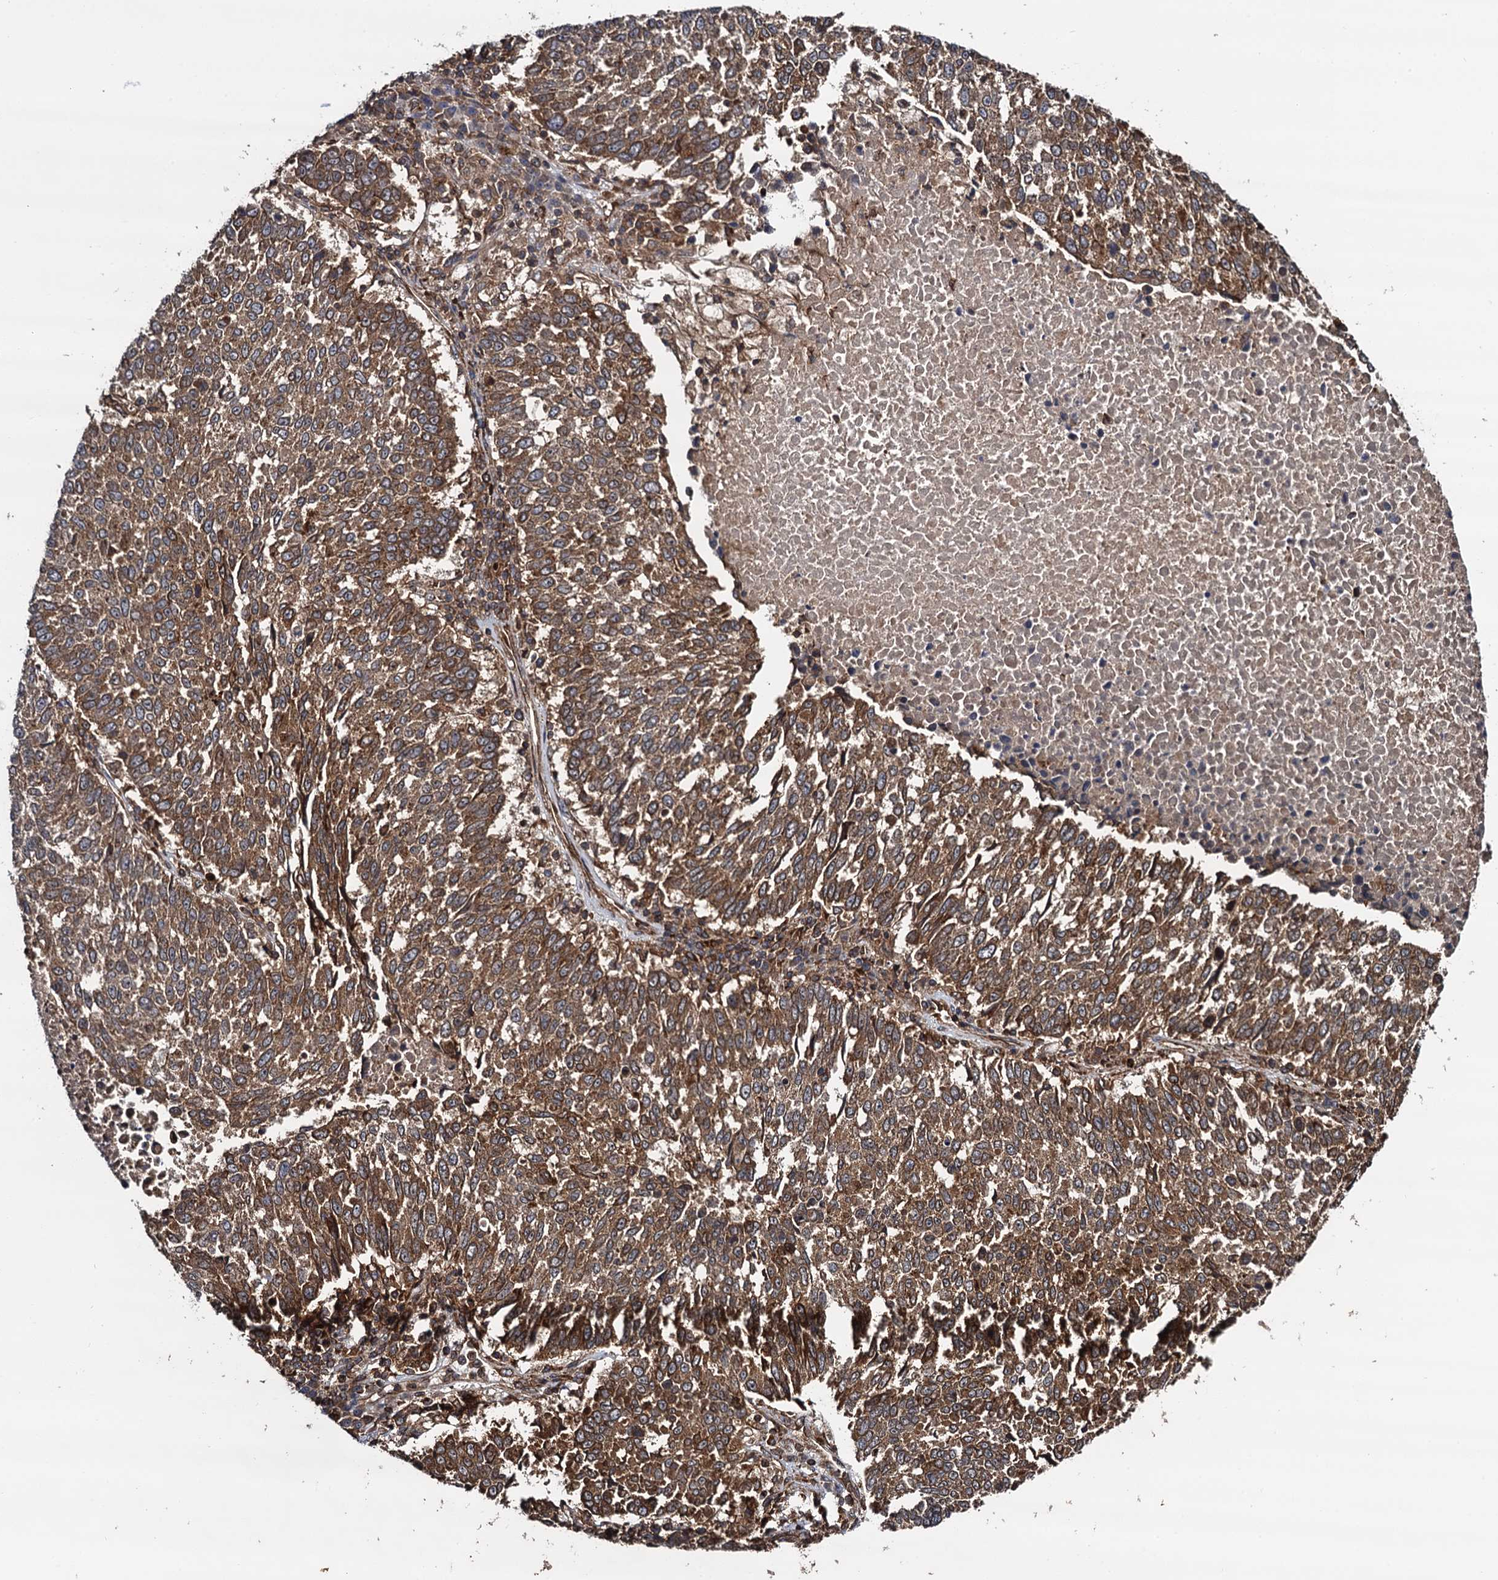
{"staining": {"intensity": "moderate", "quantity": ">75%", "location": "cytoplasmic/membranous"}, "tissue": "lung cancer", "cell_type": "Tumor cells", "image_type": "cancer", "snomed": [{"axis": "morphology", "description": "Squamous cell carcinoma, NOS"}, {"axis": "topography", "description": "Lung"}], "caption": "This image demonstrates immunohistochemistry (IHC) staining of human lung cancer (squamous cell carcinoma), with medium moderate cytoplasmic/membranous expression in about >75% of tumor cells.", "gene": "BORA", "patient": {"sex": "male", "age": 73}}